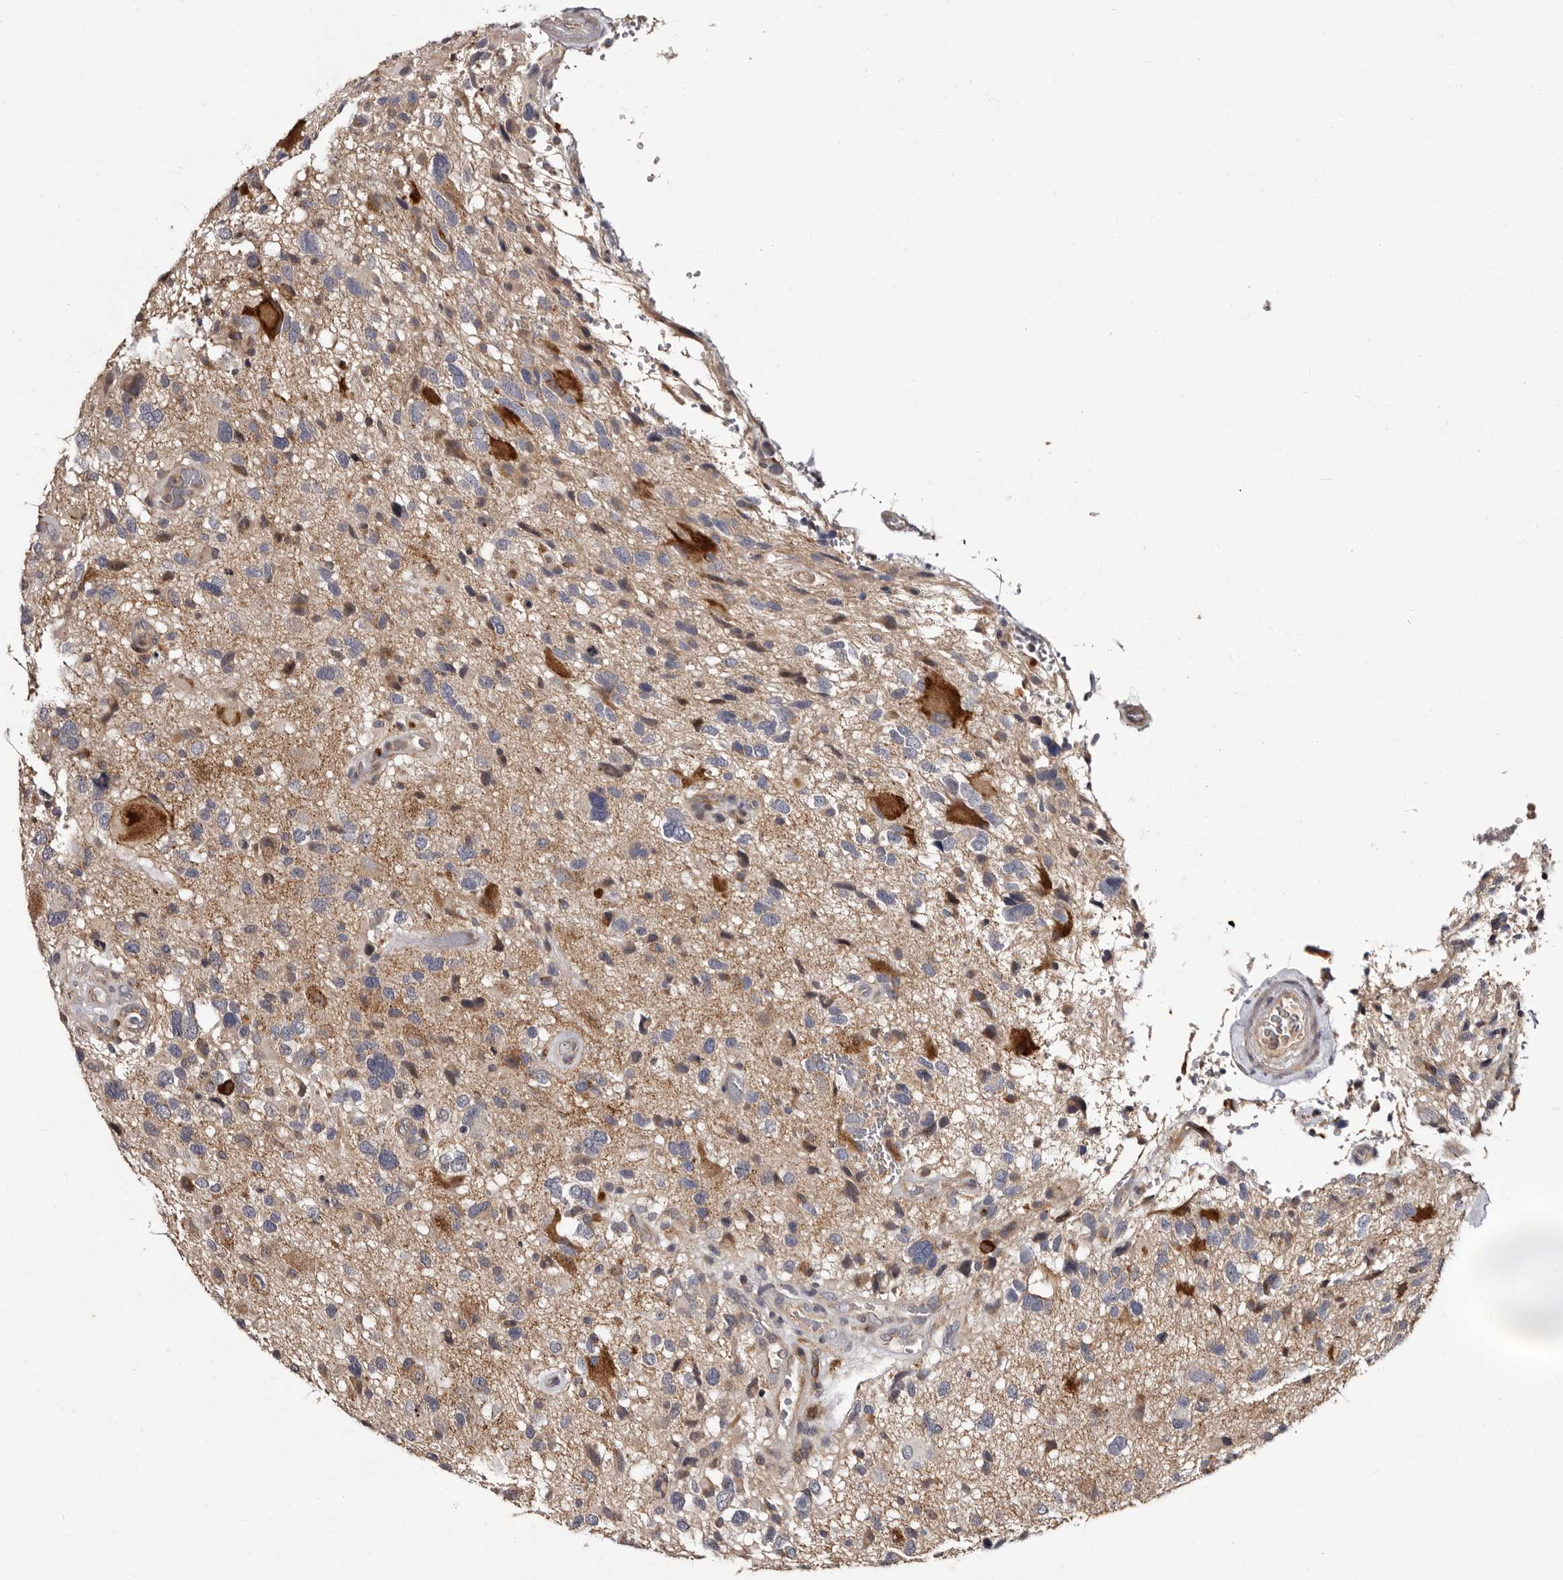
{"staining": {"intensity": "negative", "quantity": "none", "location": "none"}, "tissue": "glioma", "cell_type": "Tumor cells", "image_type": "cancer", "snomed": [{"axis": "morphology", "description": "Glioma, malignant, High grade"}, {"axis": "topography", "description": "Brain"}], "caption": "Immunohistochemical staining of human glioma displays no significant positivity in tumor cells.", "gene": "DNPH1", "patient": {"sex": "male", "age": 33}}